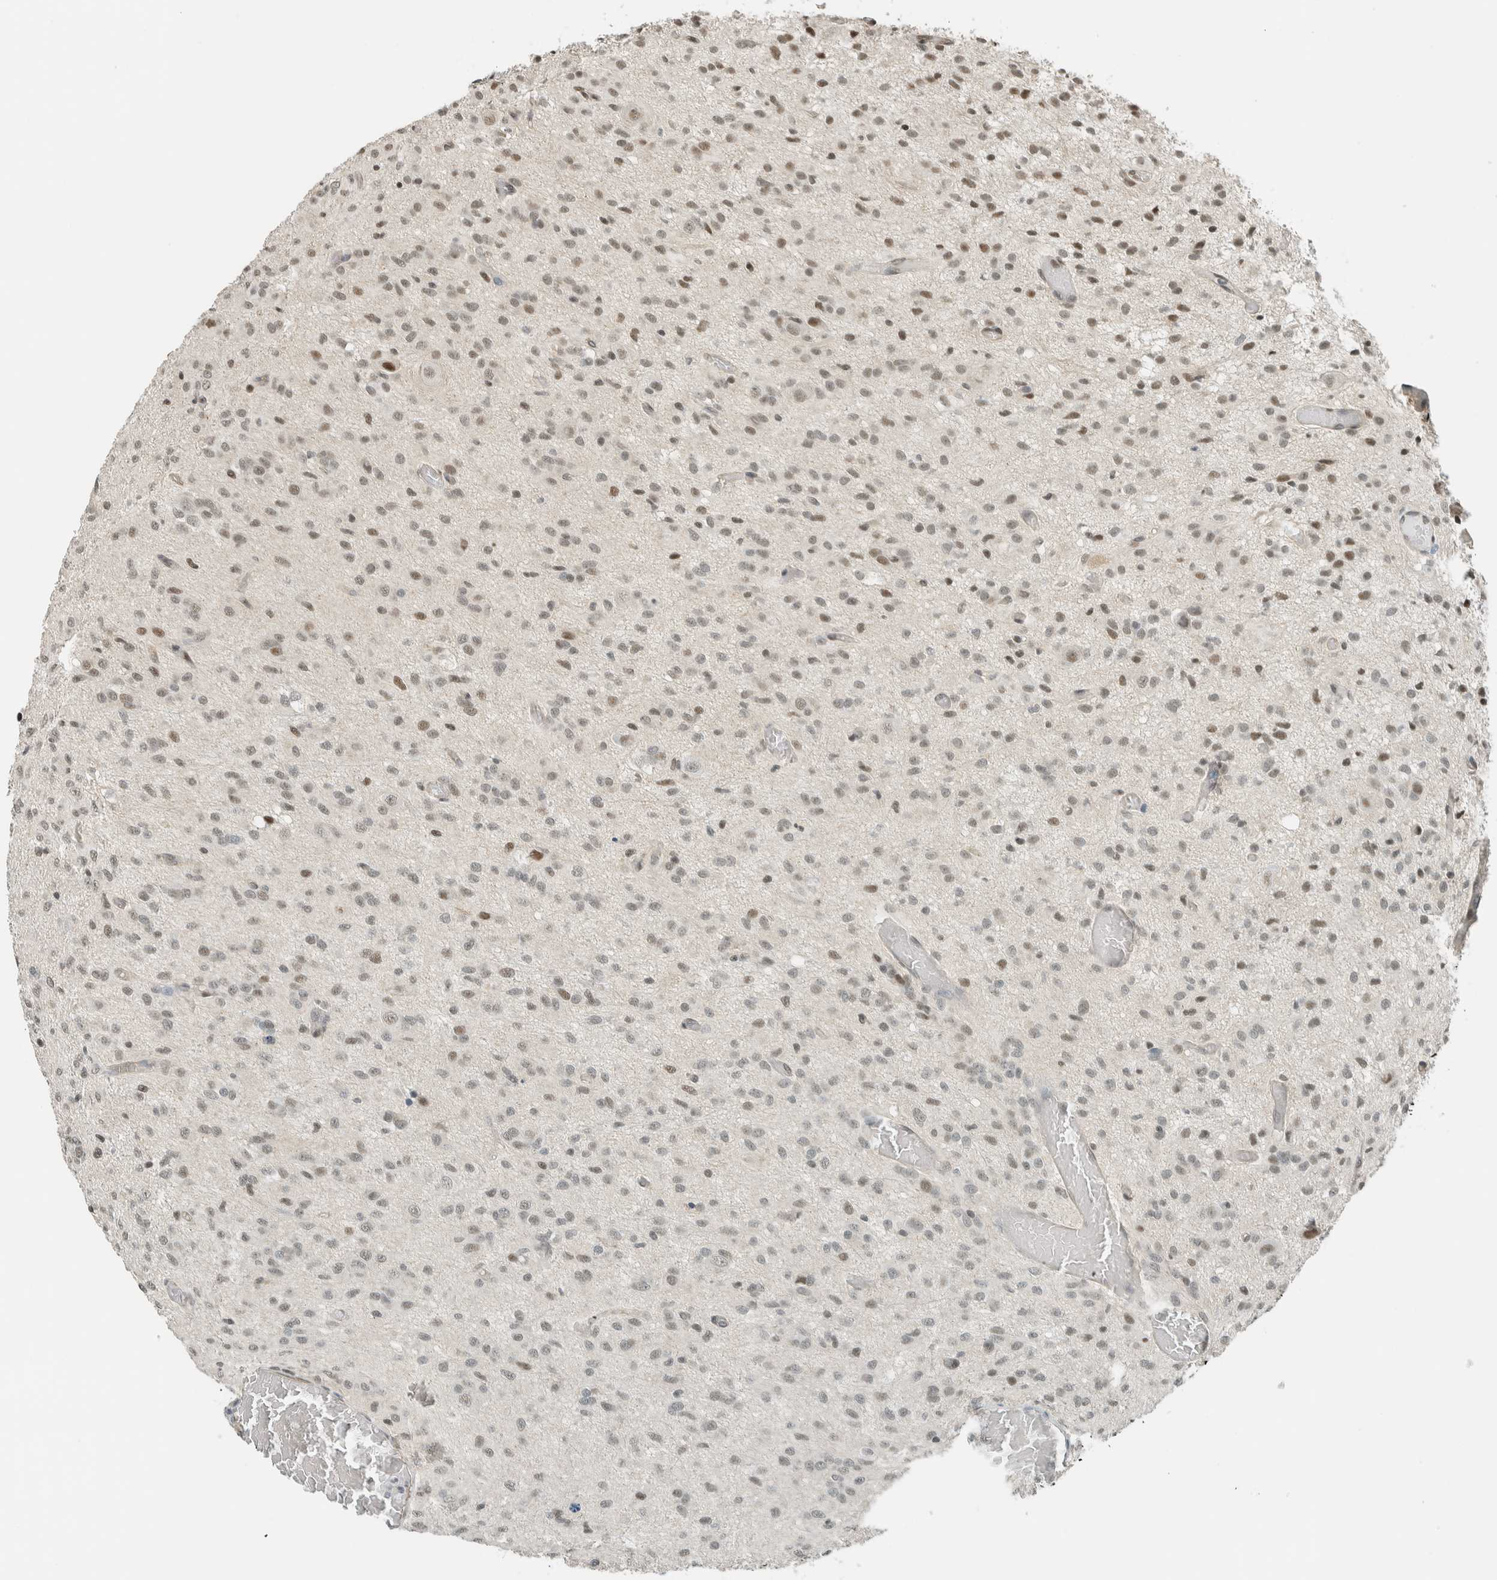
{"staining": {"intensity": "weak", "quantity": "<25%", "location": "nuclear"}, "tissue": "glioma", "cell_type": "Tumor cells", "image_type": "cancer", "snomed": [{"axis": "morphology", "description": "Glioma, malignant, High grade"}, {"axis": "topography", "description": "Brain"}], "caption": "Immunohistochemistry (IHC) photomicrograph of neoplastic tissue: human malignant glioma (high-grade) stained with DAB exhibits no significant protein staining in tumor cells.", "gene": "NIBAN2", "patient": {"sex": "female", "age": 59}}